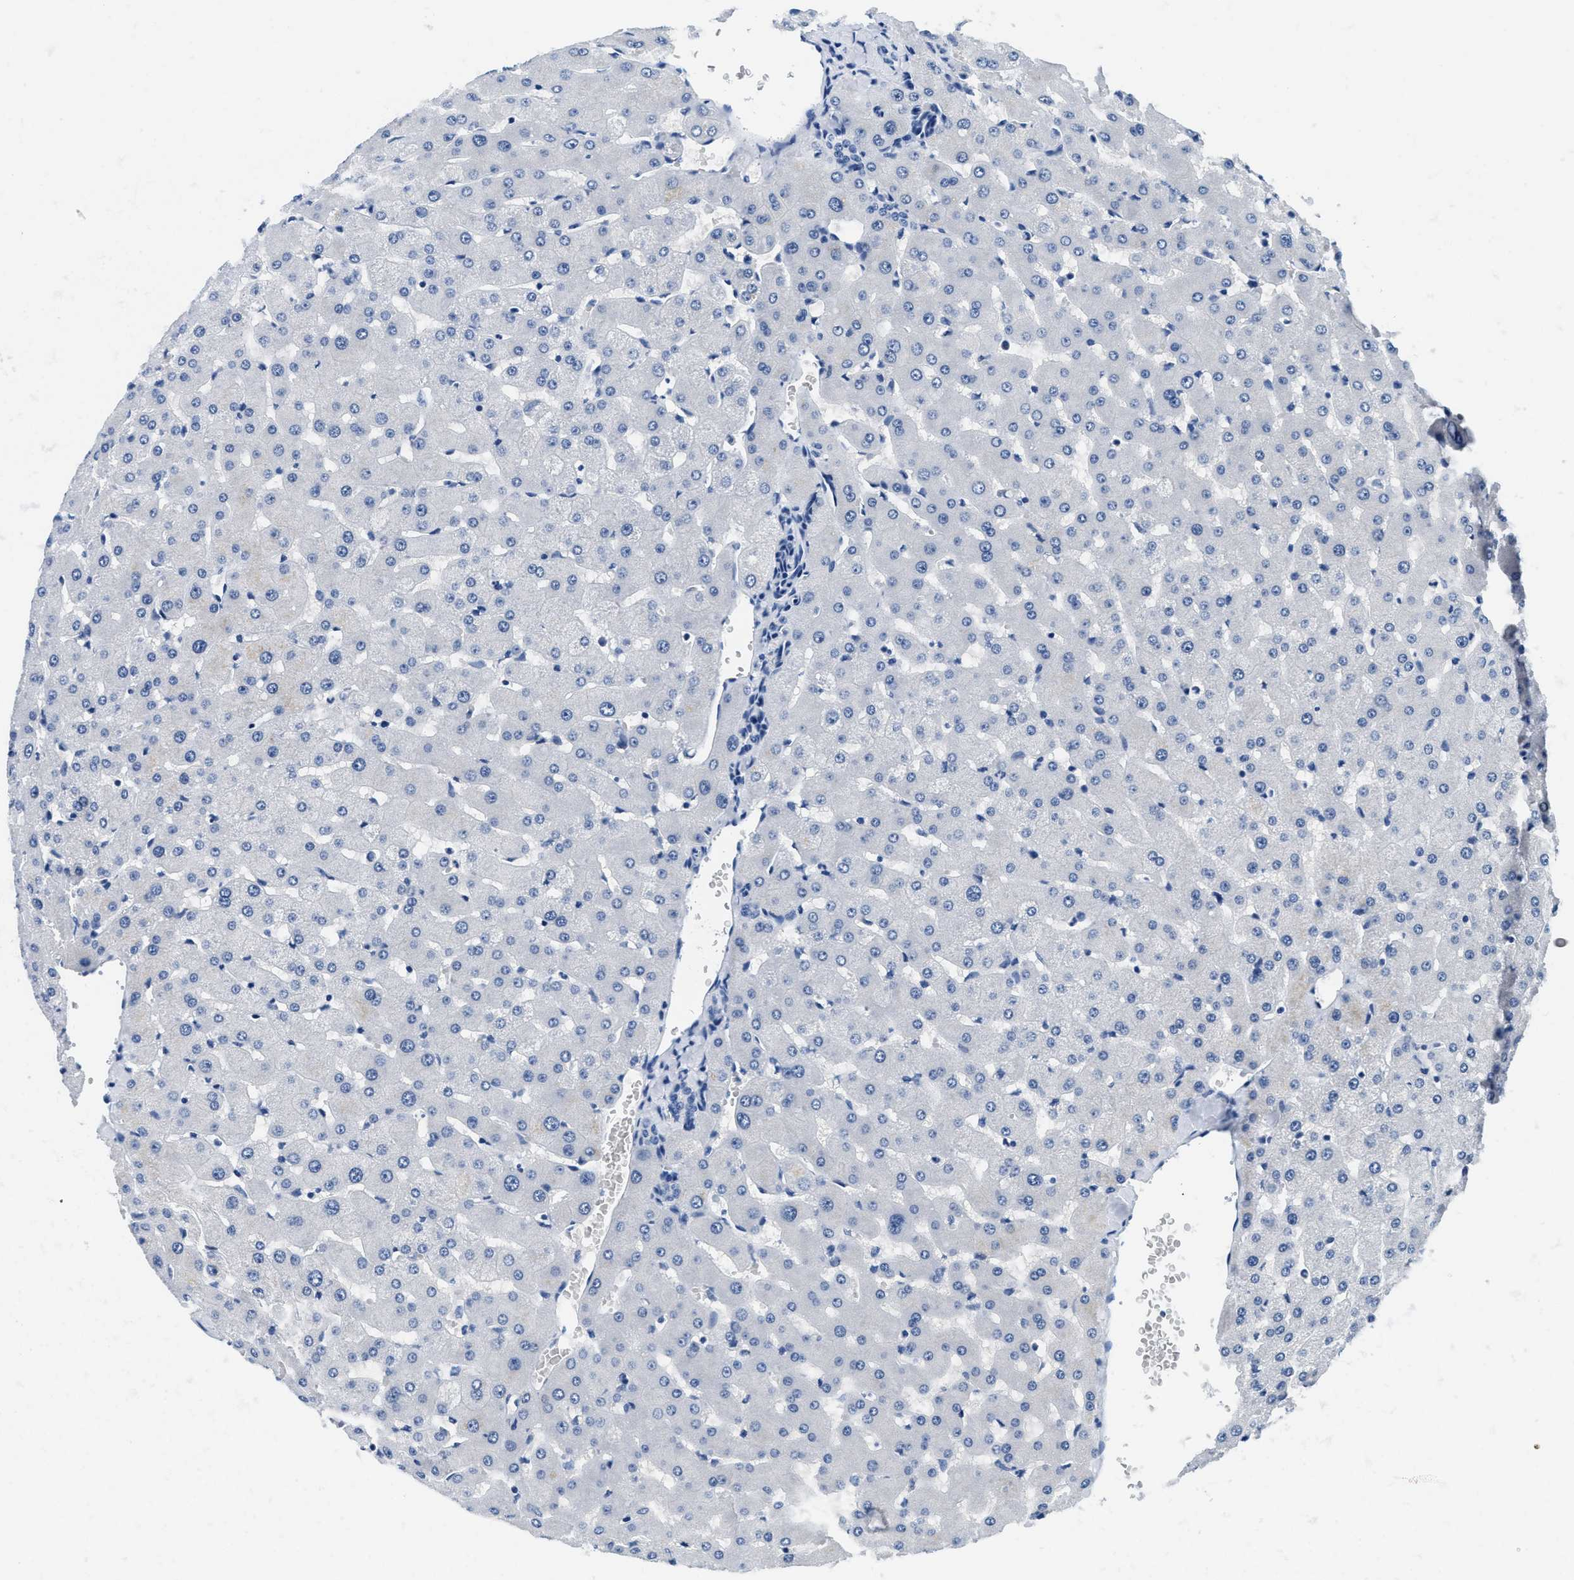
{"staining": {"intensity": "negative", "quantity": "none", "location": "none"}, "tissue": "liver", "cell_type": "Cholangiocytes", "image_type": "normal", "snomed": [{"axis": "morphology", "description": "Normal tissue, NOS"}, {"axis": "topography", "description": "Liver"}], "caption": "This is a micrograph of immunohistochemistry (IHC) staining of unremarkable liver, which shows no expression in cholangiocytes.", "gene": "GSTM3", "patient": {"sex": "female", "age": 63}}